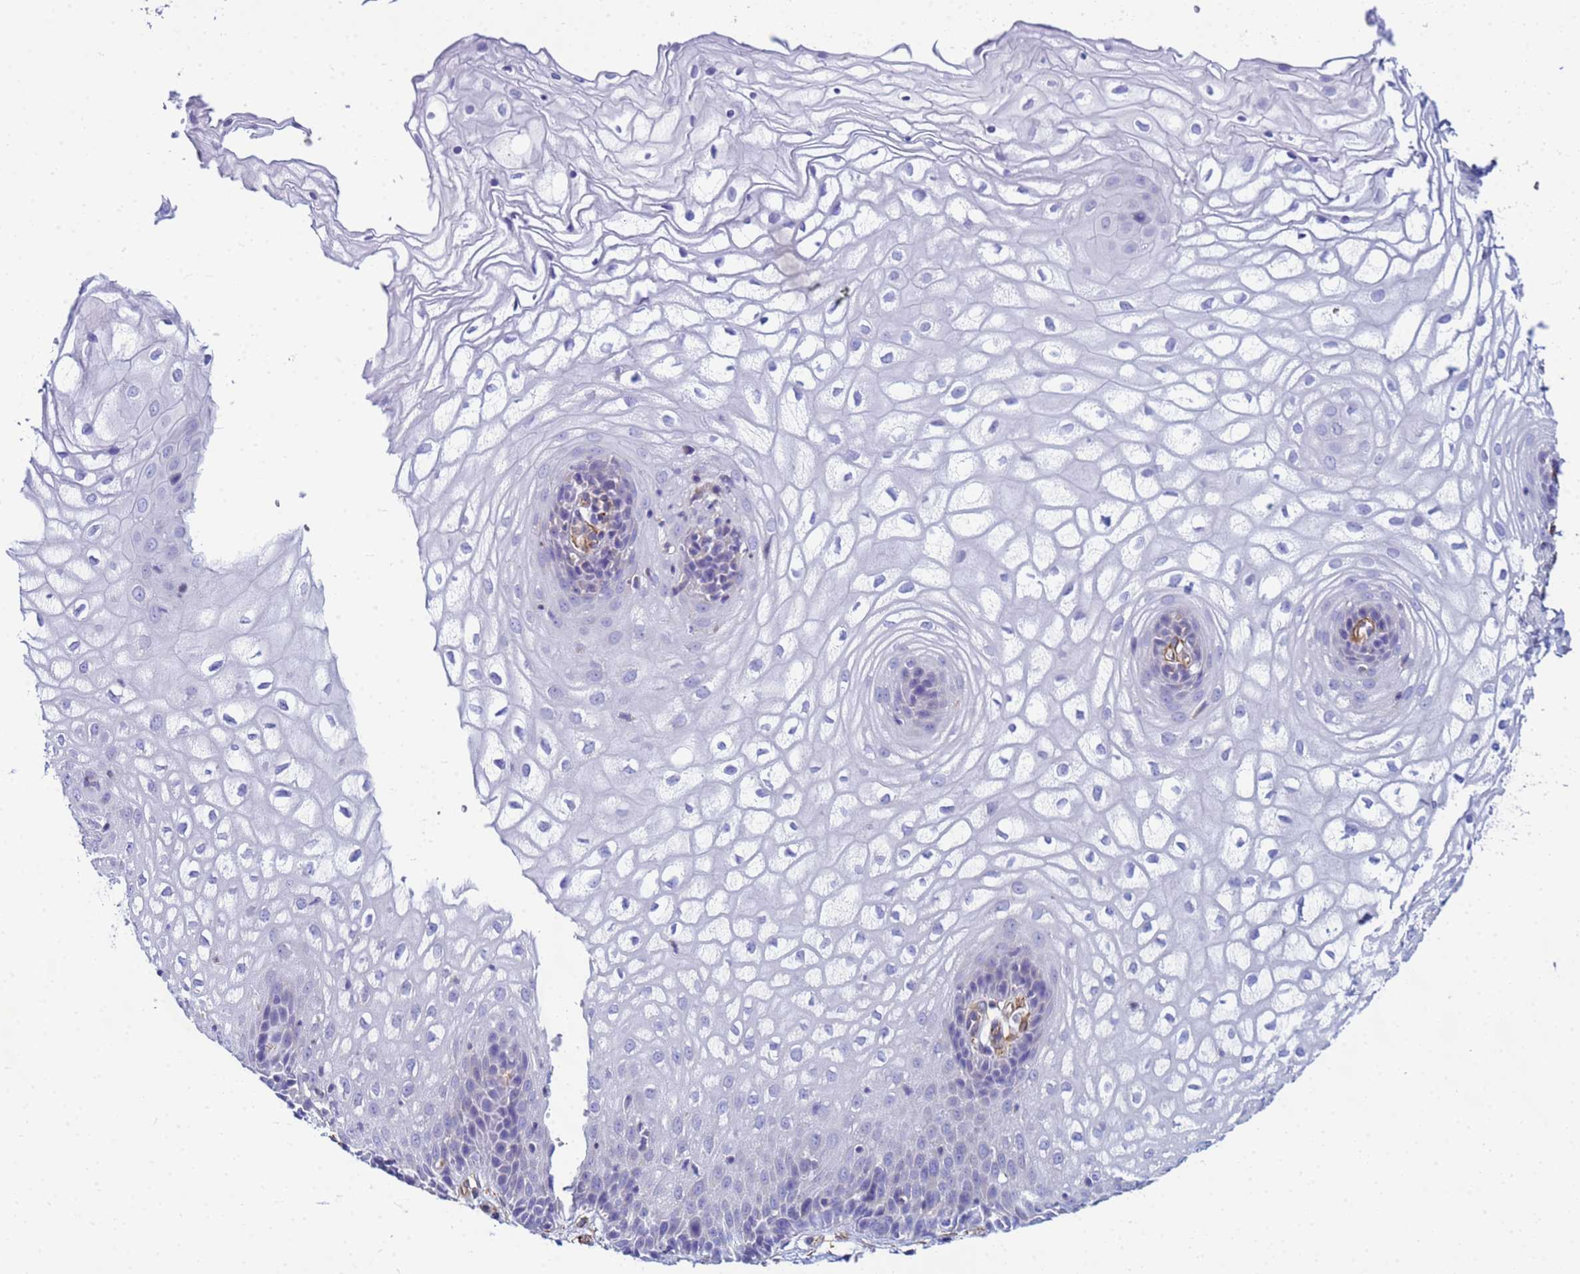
{"staining": {"intensity": "negative", "quantity": "none", "location": "none"}, "tissue": "vagina", "cell_type": "Squamous epithelial cells", "image_type": "normal", "snomed": [{"axis": "morphology", "description": "Normal tissue, NOS"}, {"axis": "topography", "description": "Vagina"}], "caption": "Human vagina stained for a protein using immunohistochemistry (IHC) exhibits no positivity in squamous epithelial cells.", "gene": "UBXN2B", "patient": {"sex": "female", "age": 34}}